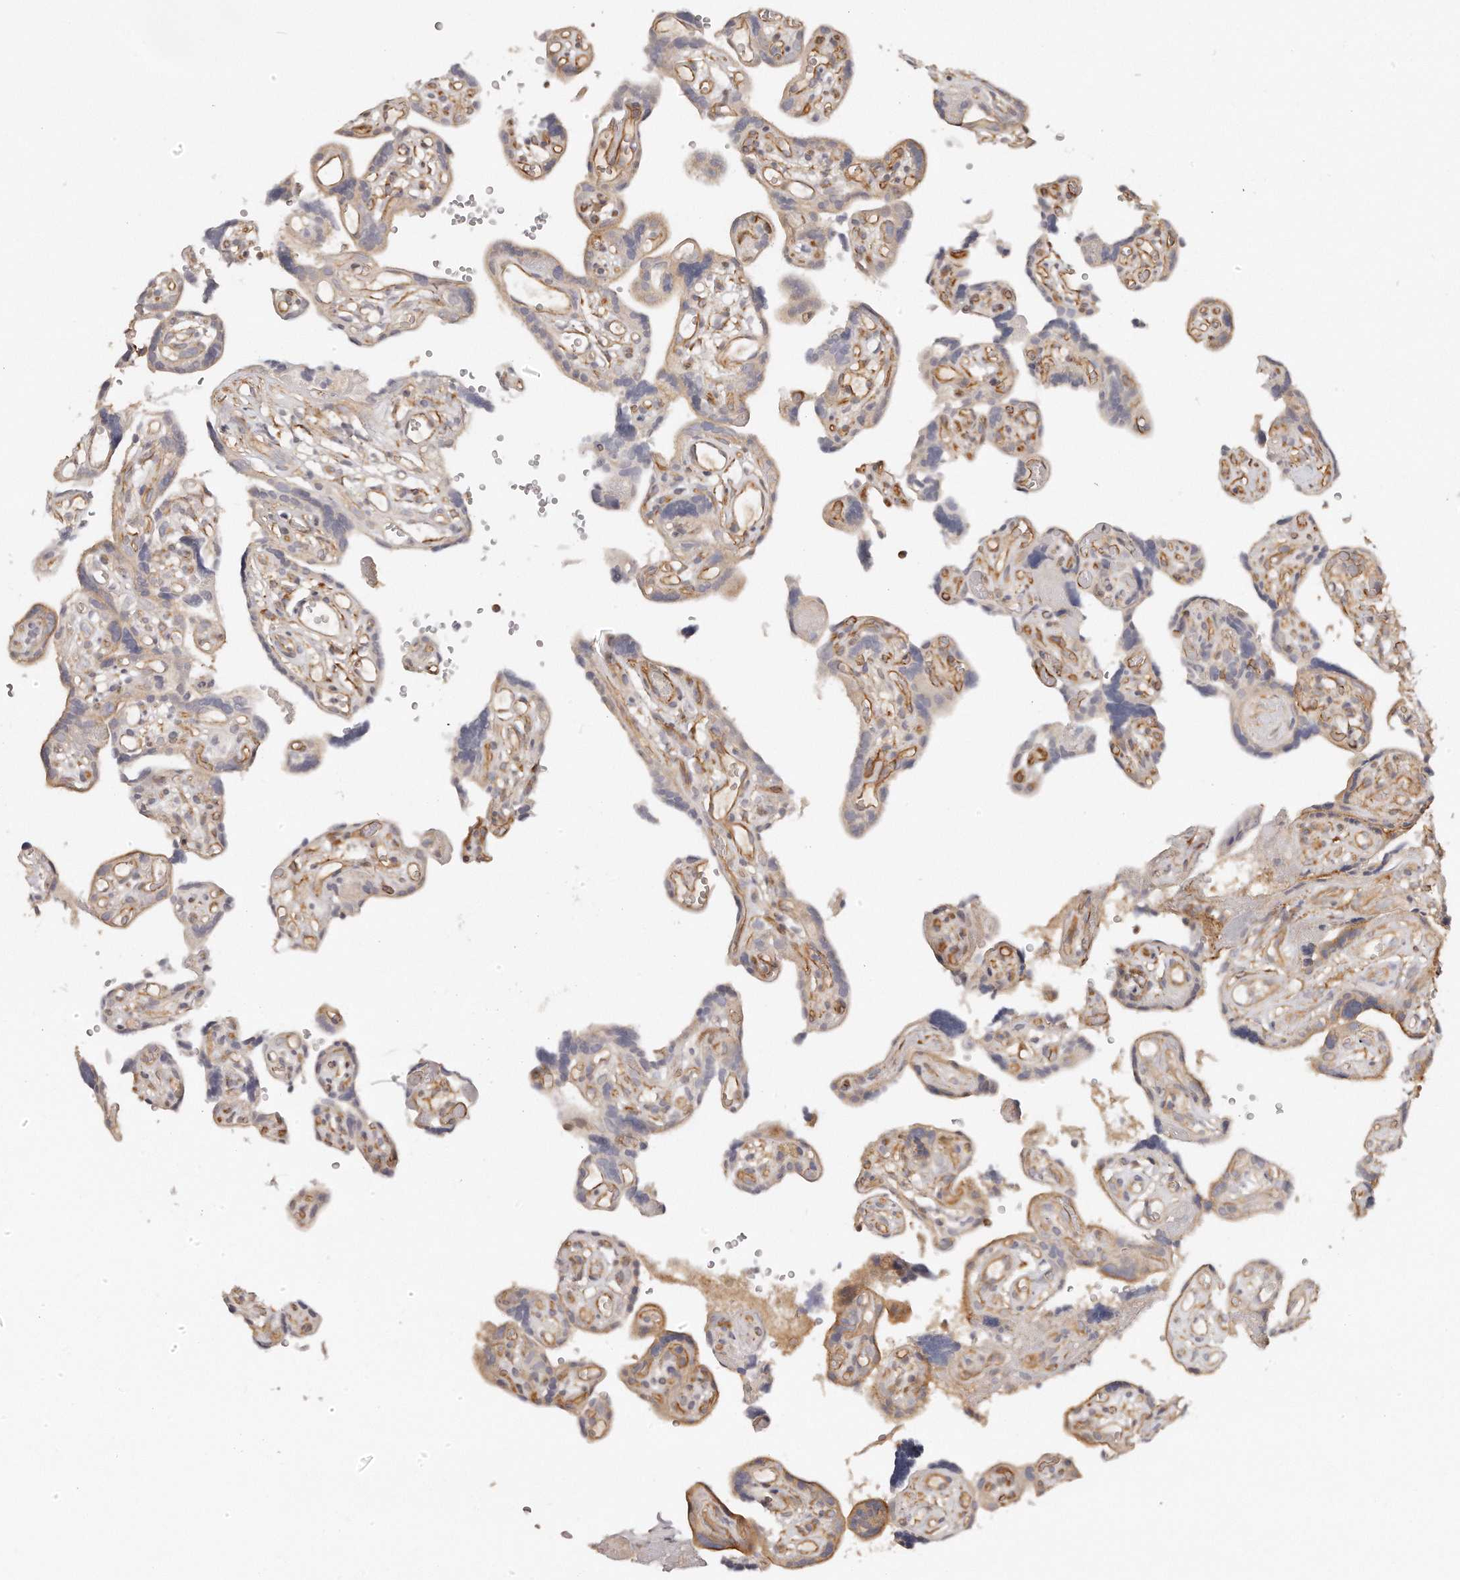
{"staining": {"intensity": "moderate", "quantity": ">75%", "location": "cytoplasmic/membranous"}, "tissue": "placenta", "cell_type": "Decidual cells", "image_type": "normal", "snomed": [{"axis": "morphology", "description": "Normal tissue, NOS"}, {"axis": "topography", "description": "Placenta"}], "caption": "An immunohistochemistry micrograph of benign tissue is shown. Protein staining in brown highlights moderate cytoplasmic/membranous positivity in placenta within decidual cells. (DAB = brown stain, brightfield microscopy at high magnification).", "gene": "TTLL4", "patient": {"sex": "female", "age": 30}}